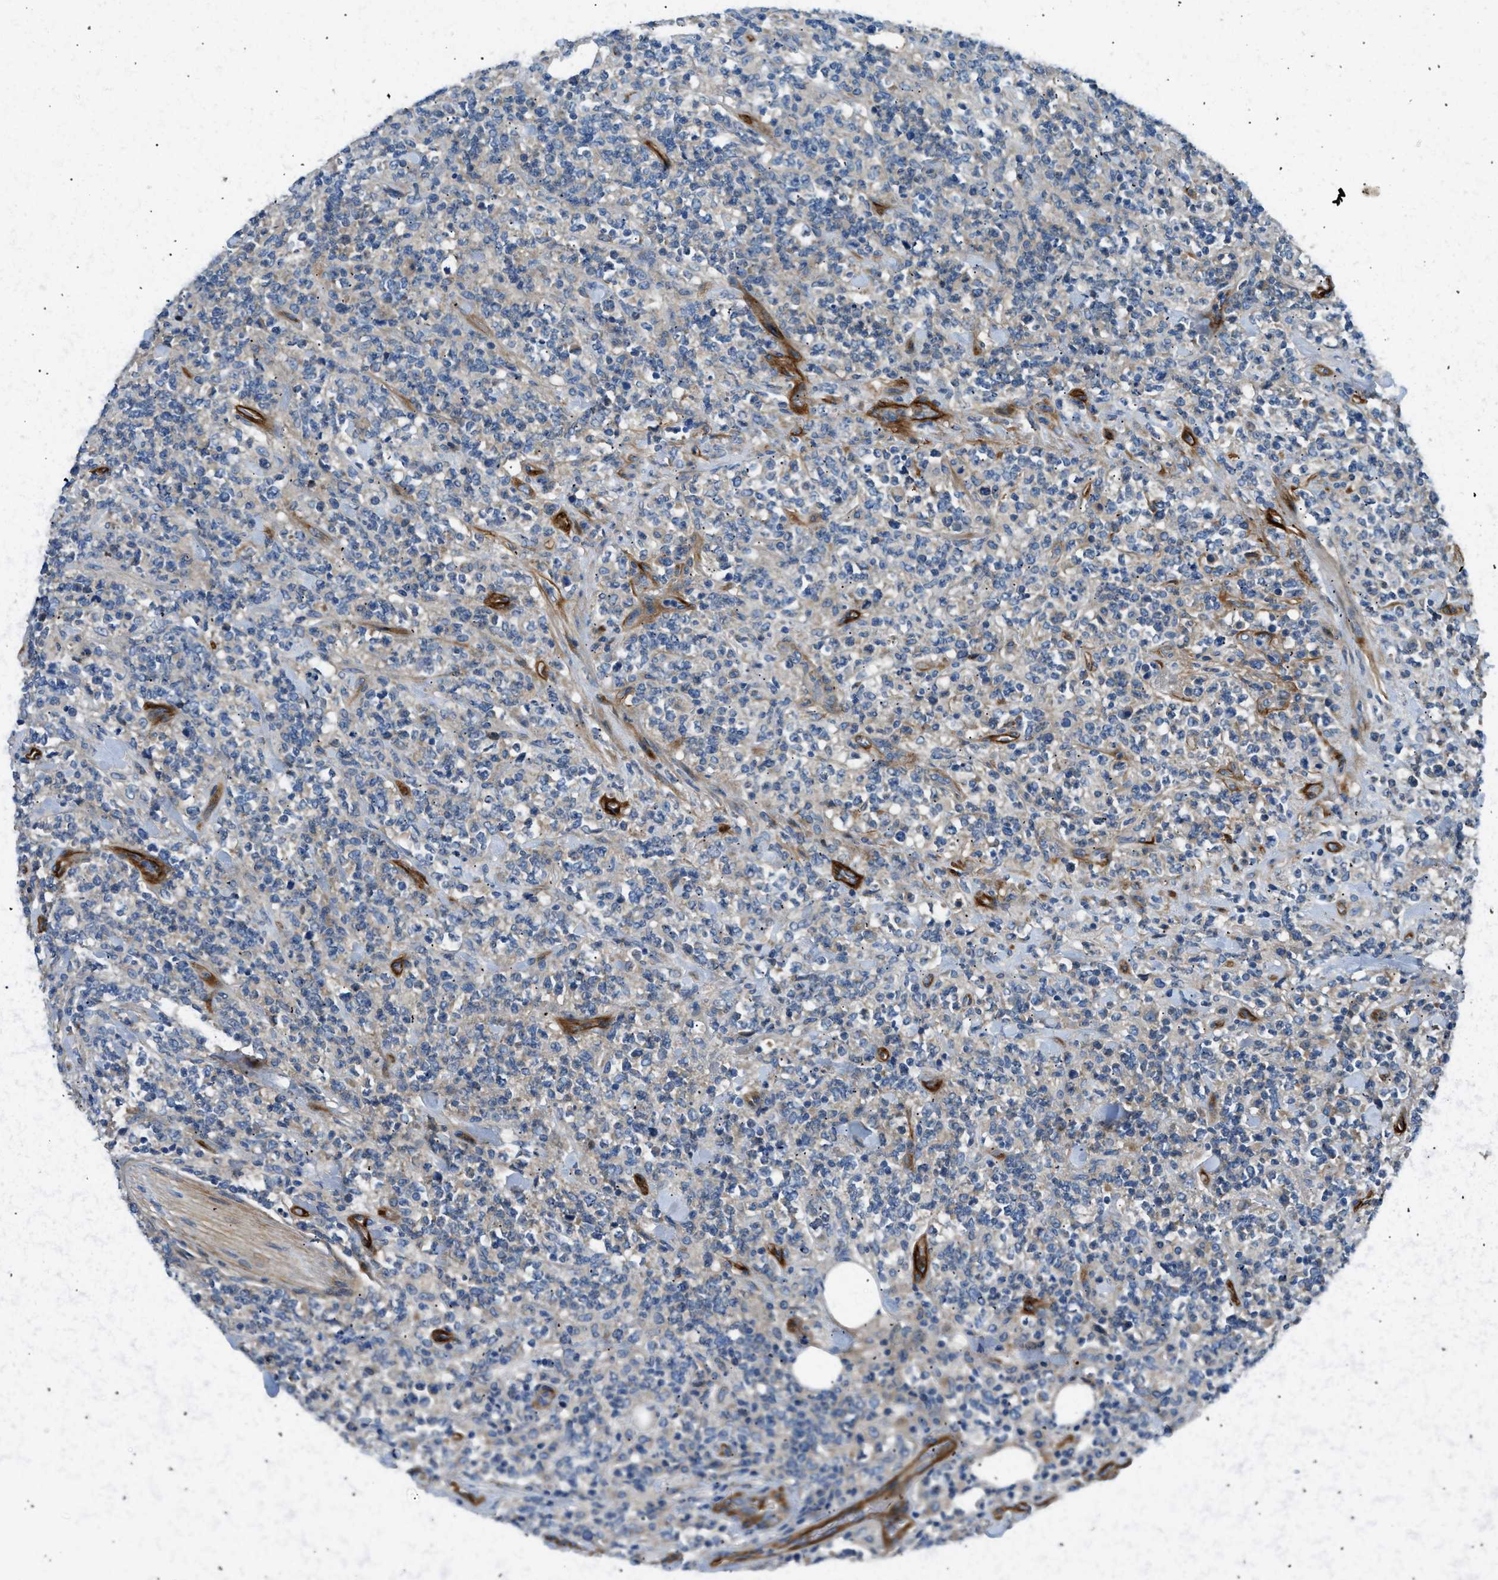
{"staining": {"intensity": "negative", "quantity": "none", "location": "none"}, "tissue": "lymphoma", "cell_type": "Tumor cells", "image_type": "cancer", "snomed": [{"axis": "morphology", "description": "Malignant lymphoma, non-Hodgkin's type, High grade"}, {"axis": "topography", "description": "Soft tissue"}], "caption": "Immunohistochemistry of human malignant lymphoma, non-Hodgkin's type (high-grade) exhibits no positivity in tumor cells. (Brightfield microscopy of DAB immunohistochemistry at high magnification).", "gene": "COL15A1", "patient": {"sex": "male", "age": 18}}